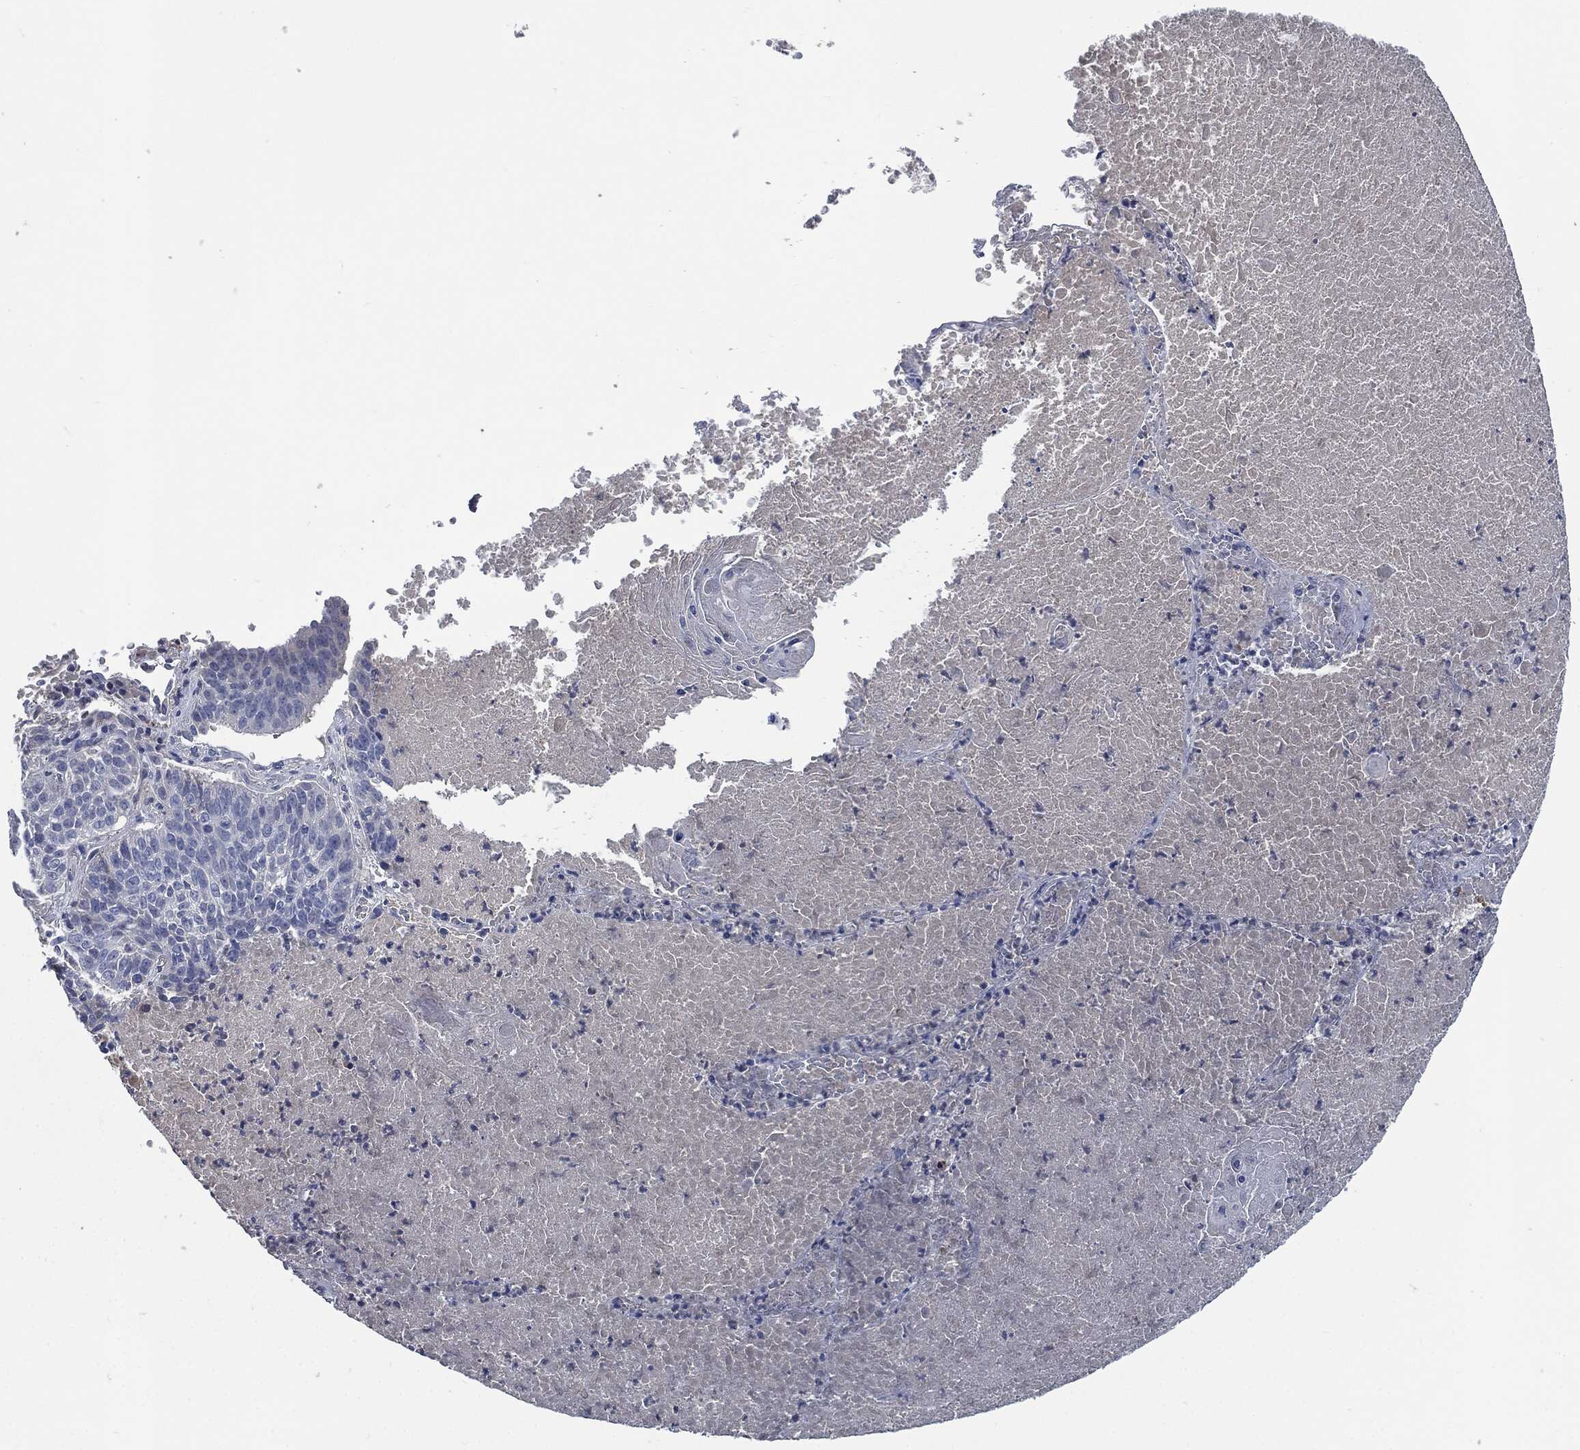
{"staining": {"intensity": "negative", "quantity": "none", "location": "none"}, "tissue": "lung cancer", "cell_type": "Tumor cells", "image_type": "cancer", "snomed": [{"axis": "morphology", "description": "Squamous cell carcinoma, NOS"}, {"axis": "topography", "description": "Lung"}], "caption": "Lung squamous cell carcinoma was stained to show a protein in brown. There is no significant expression in tumor cells.", "gene": "CD27", "patient": {"sex": "male", "age": 64}}